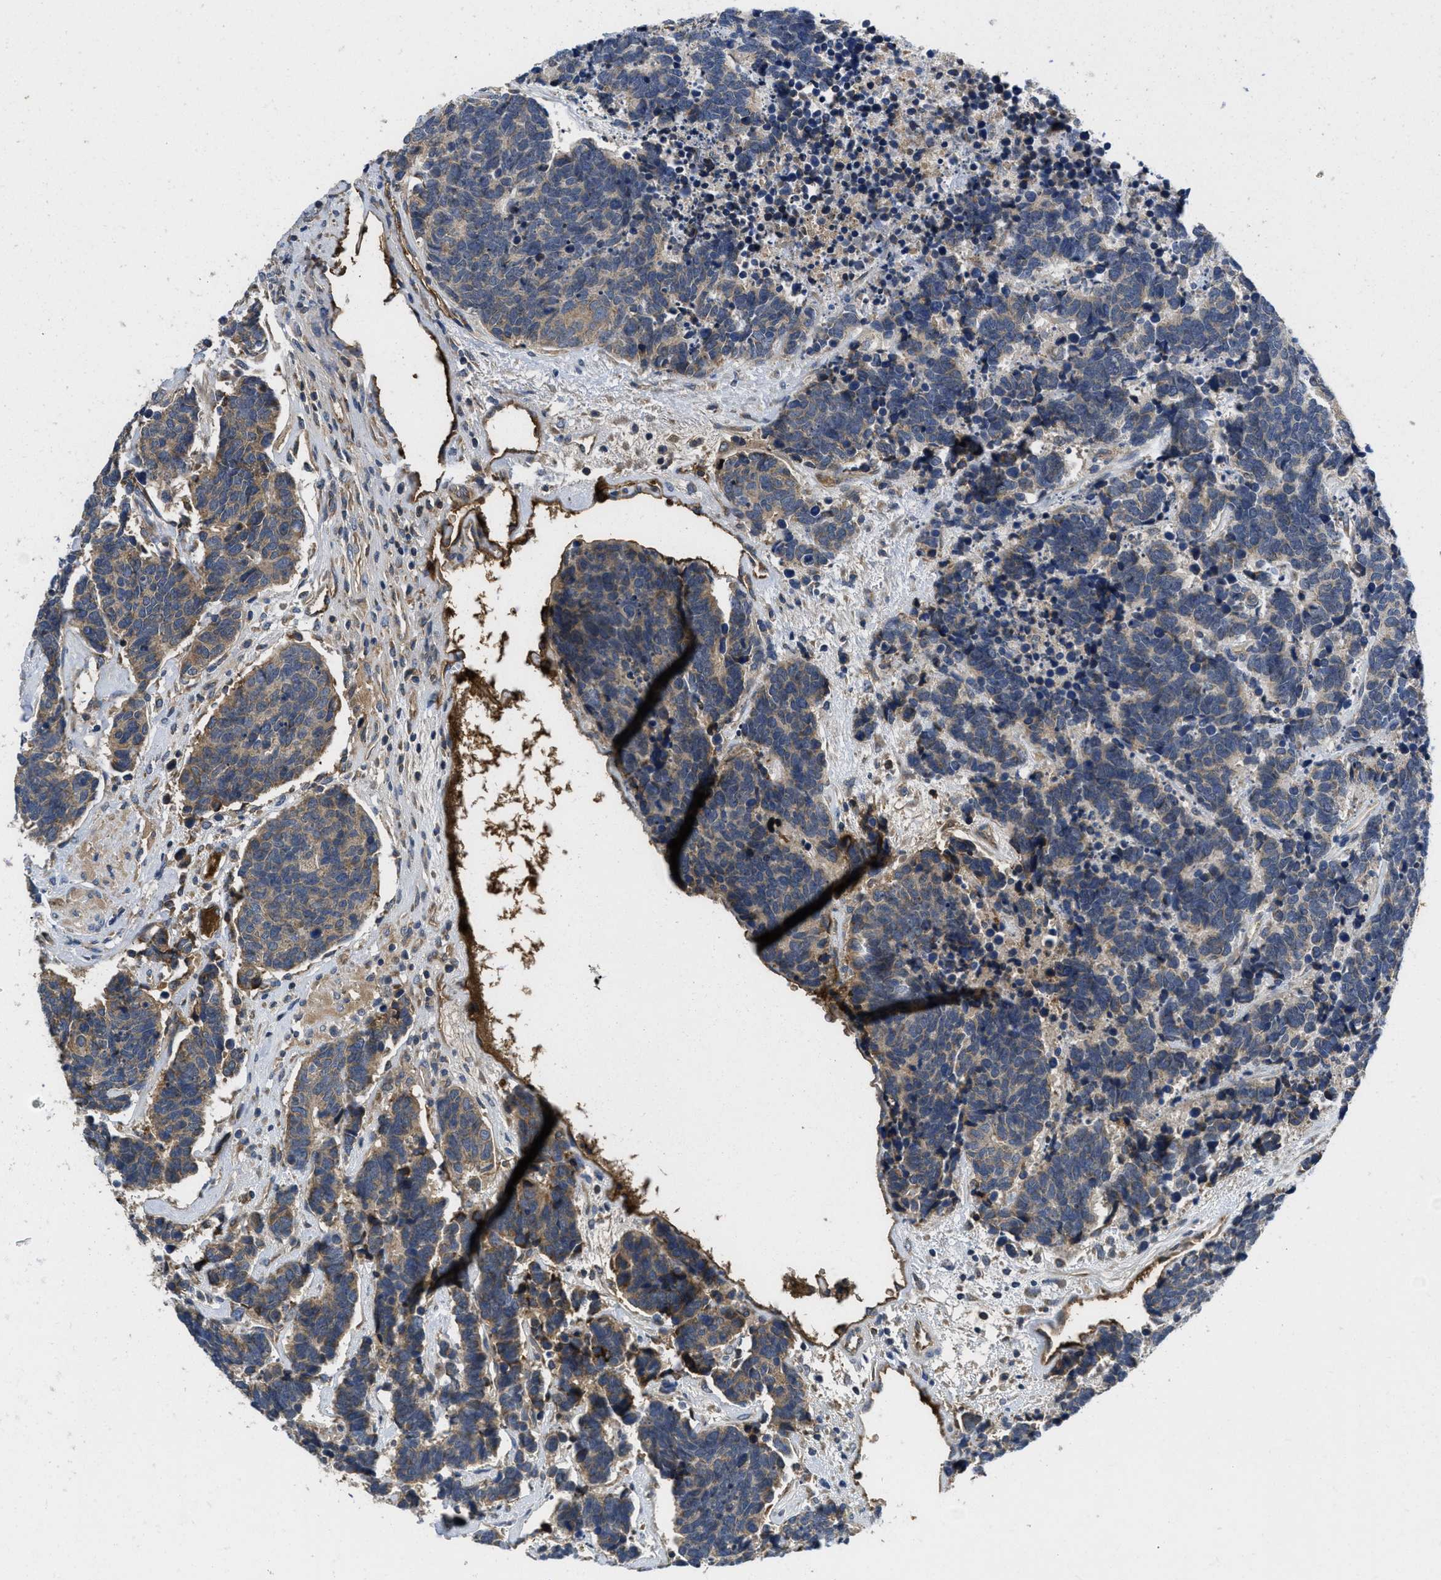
{"staining": {"intensity": "weak", "quantity": "25%-75%", "location": "cytoplasmic/membranous"}, "tissue": "carcinoid", "cell_type": "Tumor cells", "image_type": "cancer", "snomed": [{"axis": "morphology", "description": "Carcinoma, NOS"}, {"axis": "morphology", "description": "Carcinoid, malignant, NOS"}, {"axis": "topography", "description": "Urinary bladder"}], "caption": "Immunohistochemical staining of human carcinoma exhibits weak cytoplasmic/membranous protein positivity in approximately 25%-75% of tumor cells.", "gene": "GALK1", "patient": {"sex": "male", "age": 57}}